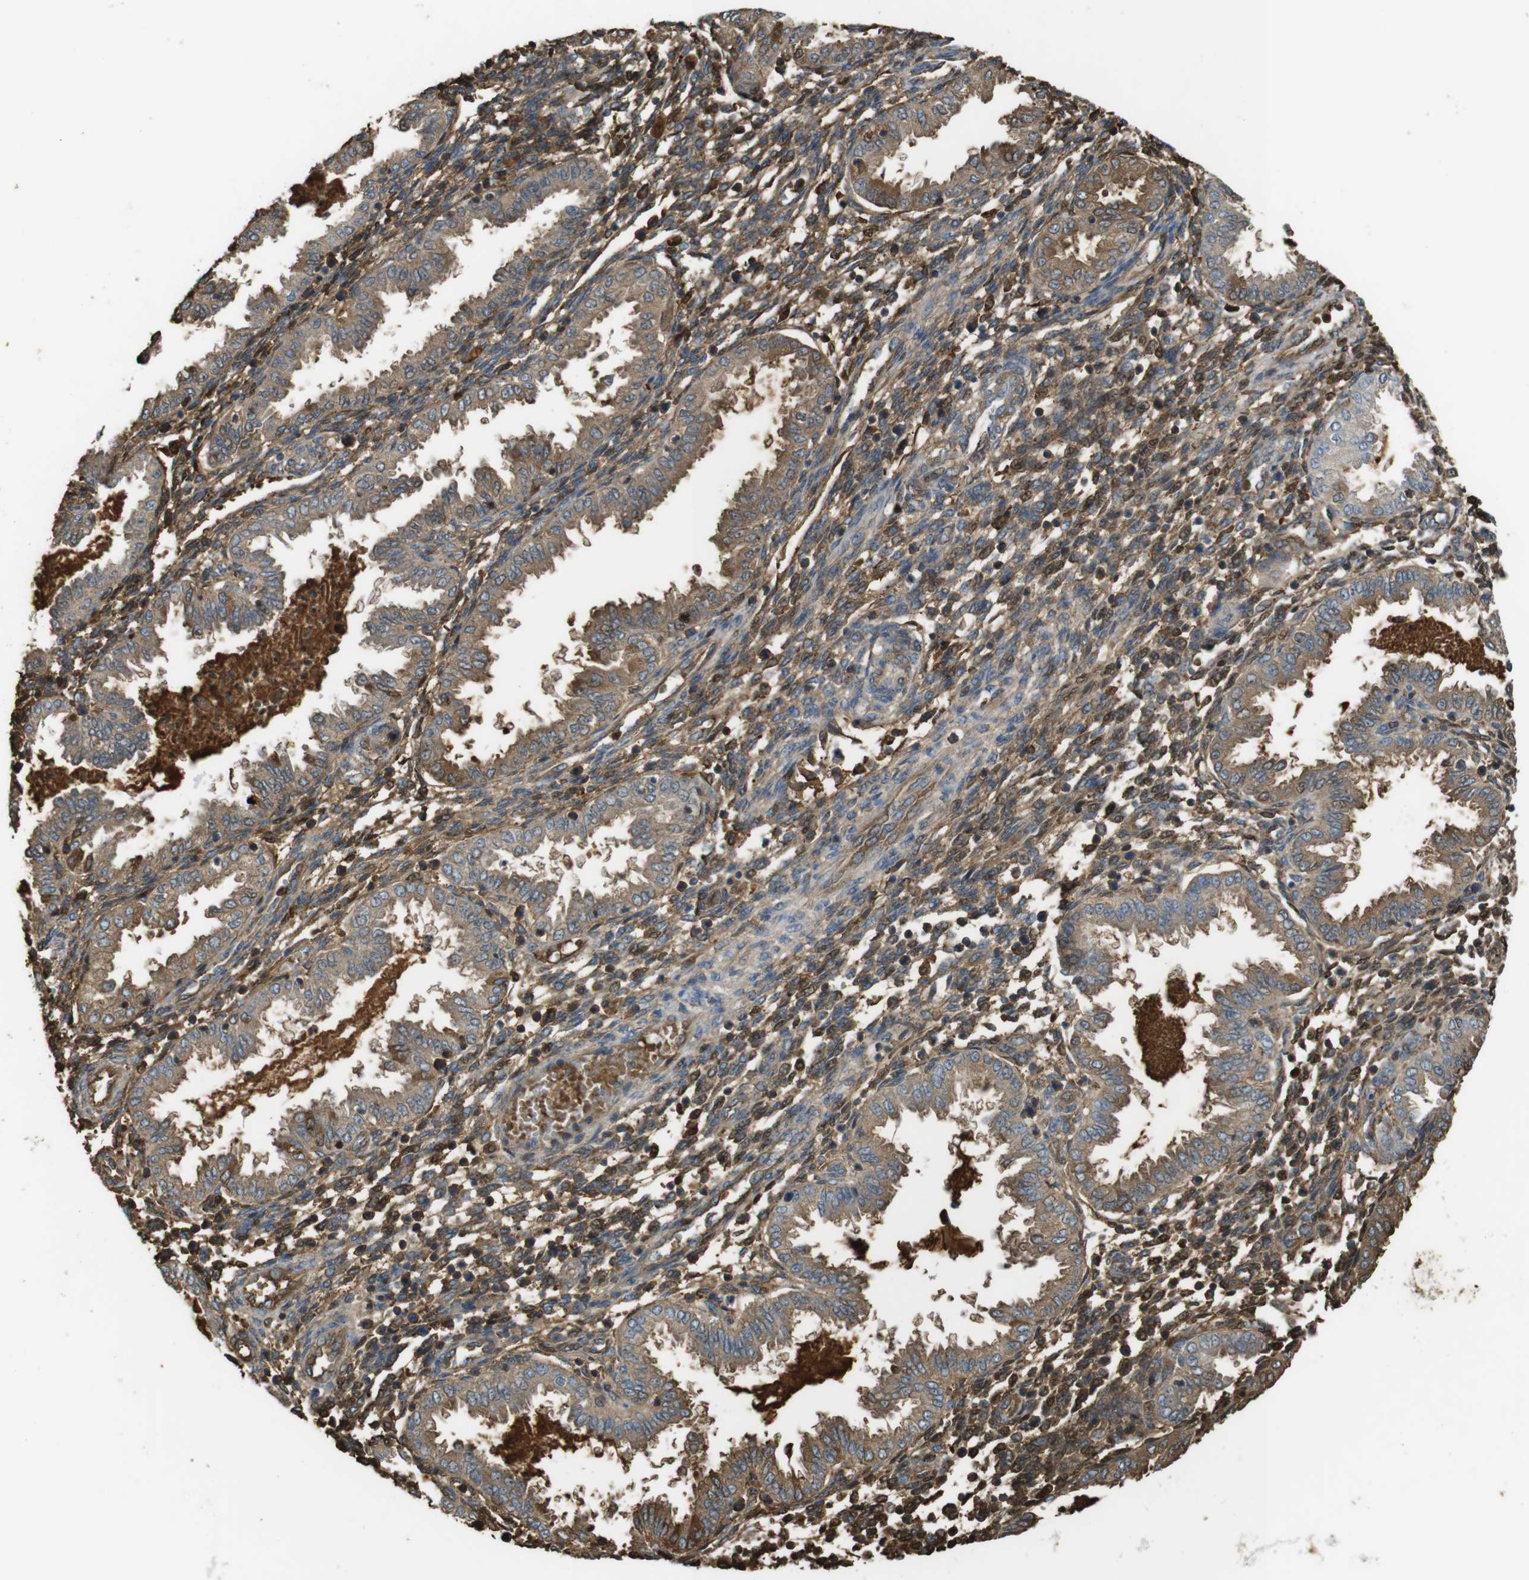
{"staining": {"intensity": "moderate", "quantity": ">75%", "location": "cytoplasmic/membranous"}, "tissue": "endometrium", "cell_type": "Cells in endometrial stroma", "image_type": "normal", "snomed": [{"axis": "morphology", "description": "Normal tissue, NOS"}, {"axis": "topography", "description": "Endometrium"}], "caption": "There is medium levels of moderate cytoplasmic/membranous expression in cells in endometrial stroma of benign endometrium, as demonstrated by immunohistochemical staining (brown color).", "gene": "LTBP4", "patient": {"sex": "female", "age": 33}}